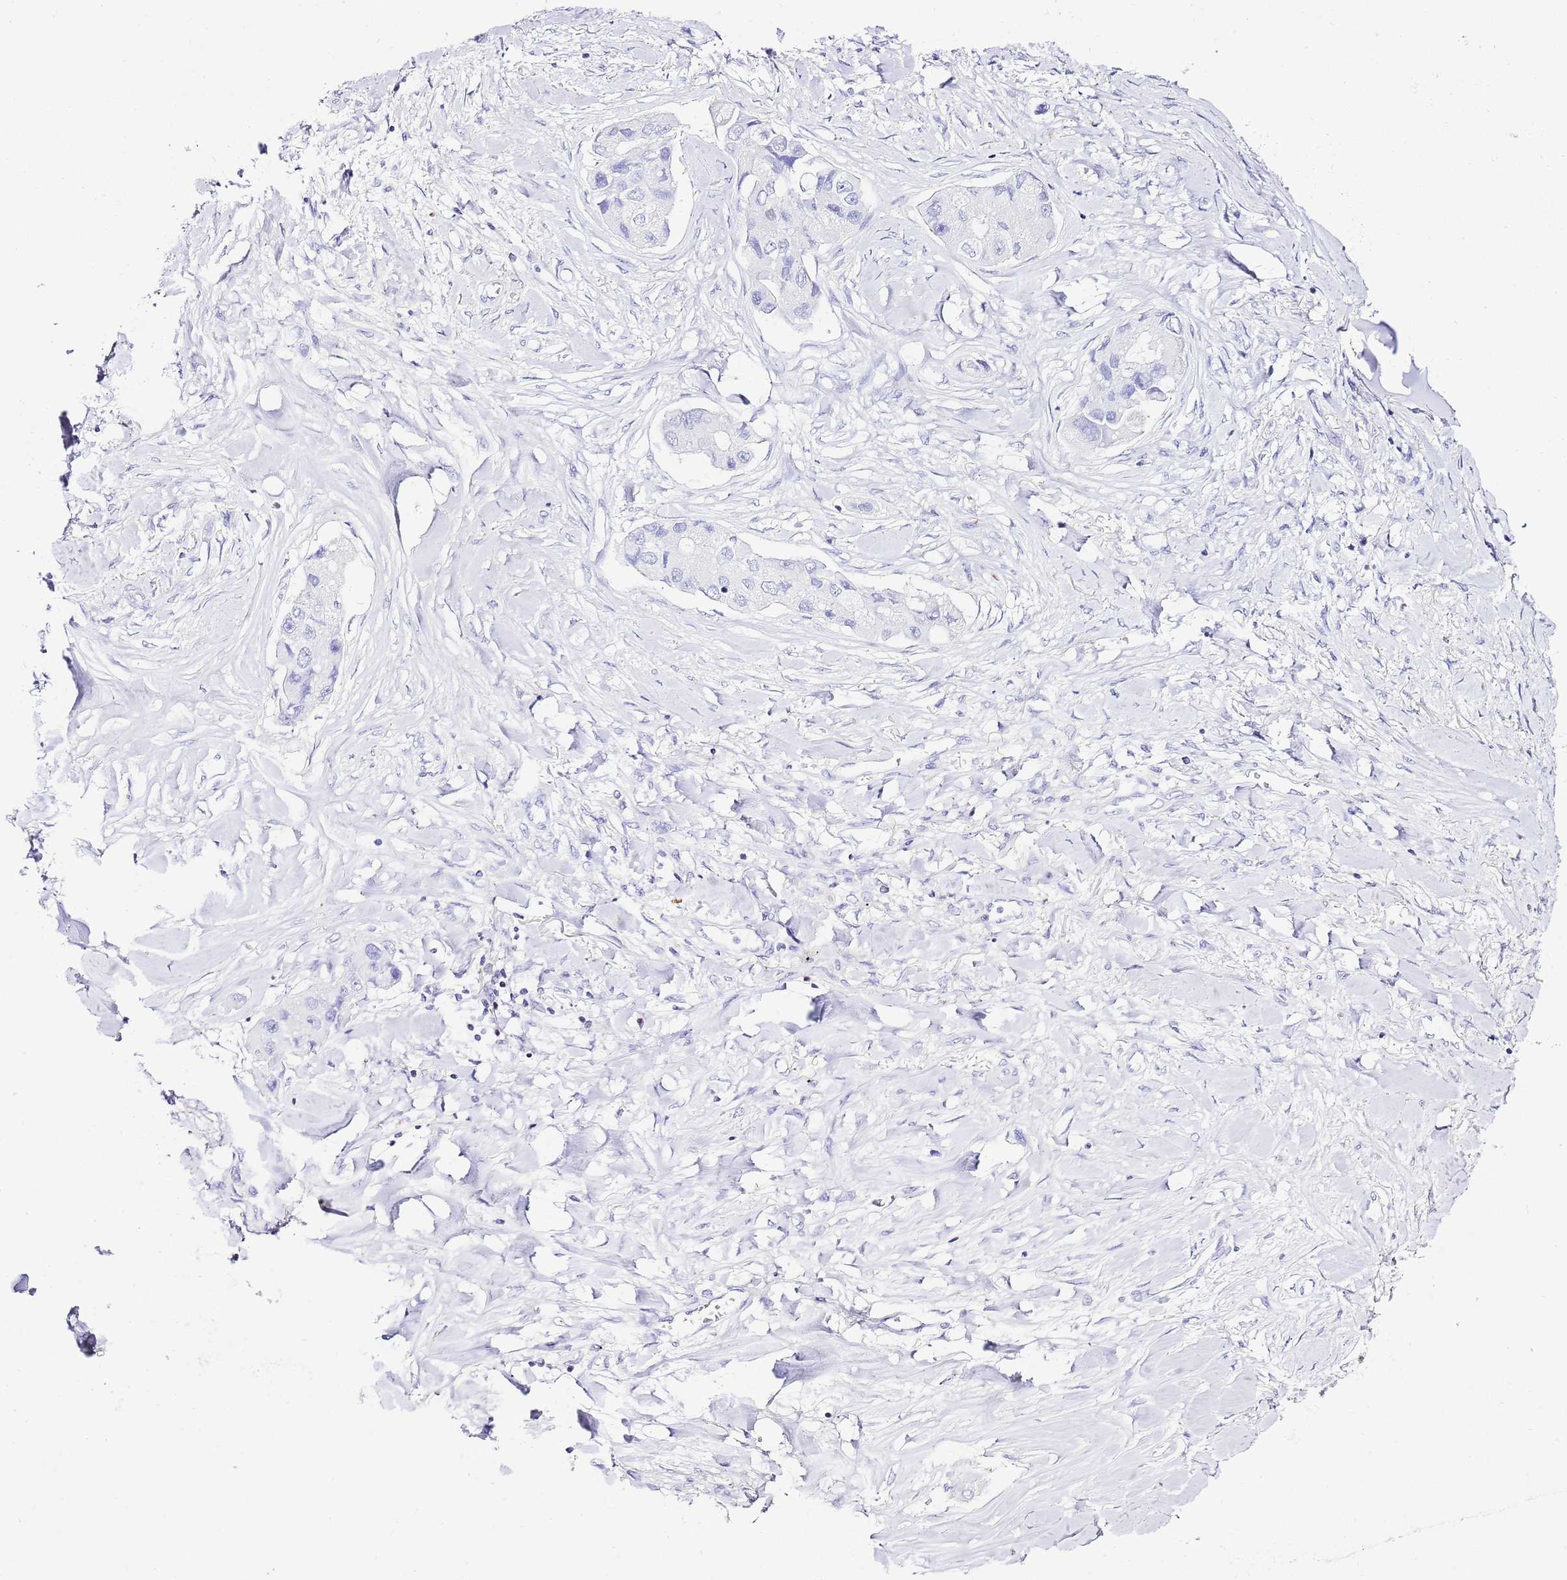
{"staining": {"intensity": "negative", "quantity": "none", "location": "none"}, "tissue": "lung cancer", "cell_type": "Tumor cells", "image_type": "cancer", "snomed": [{"axis": "morphology", "description": "Adenocarcinoma, NOS"}, {"axis": "topography", "description": "Lung"}], "caption": "IHC micrograph of human lung adenocarcinoma stained for a protein (brown), which reveals no expression in tumor cells. The staining was performed using DAB to visualize the protein expression in brown, while the nuclei were stained in blue with hematoxylin (Magnification: 20x).", "gene": "ALDH3A1", "patient": {"sex": "female", "age": 54}}